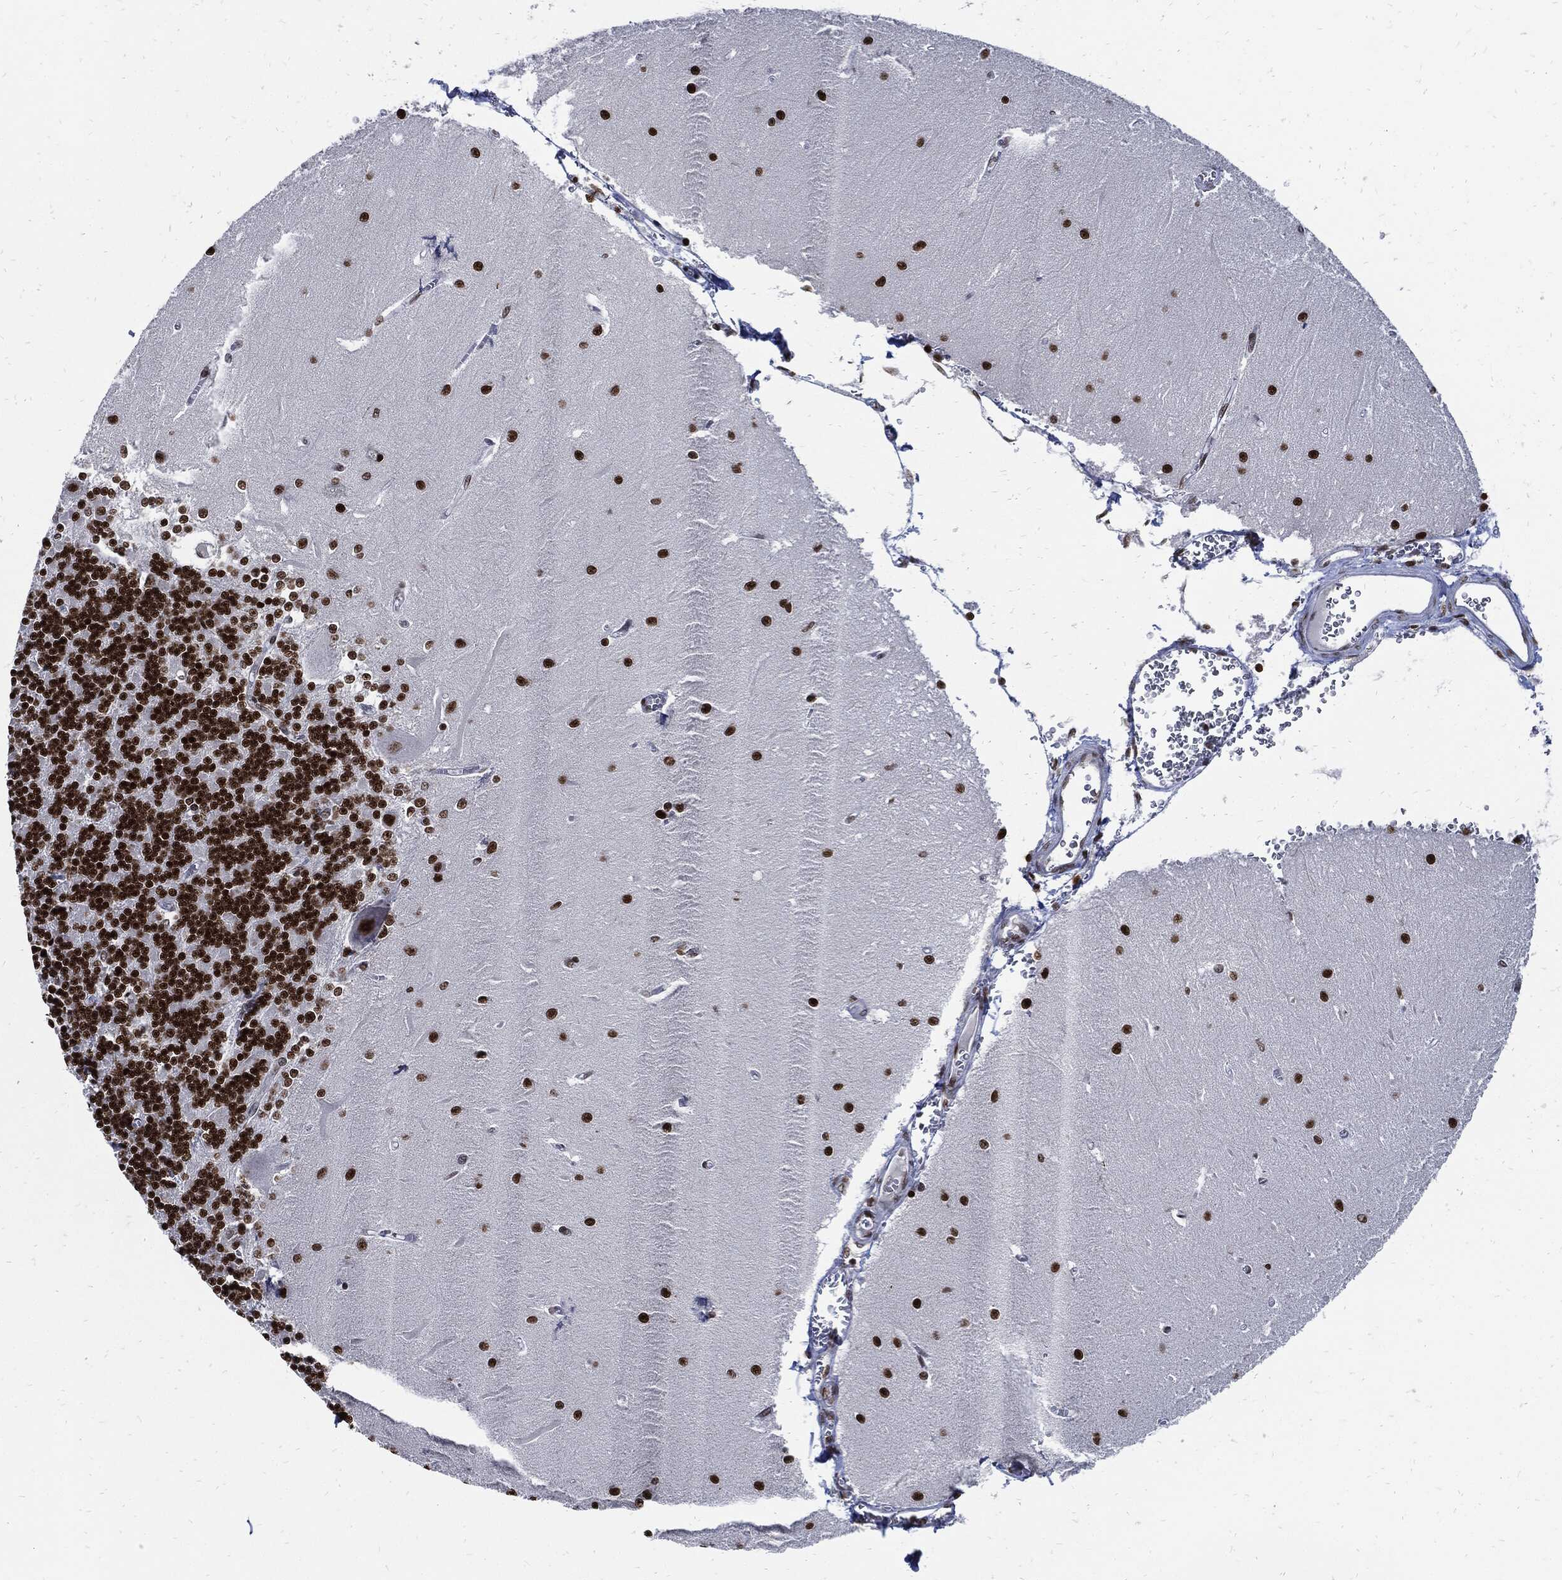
{"staining": {"intensity": "strong", "quantity": ">75%", "location": "nuclear"}, "tissue": "cerebellum", "cell_type": "Cells in granular layer", "image_type": "normal", "snomed": [{"axis": "morphology", "description": "Normal tissue, NOS"}, {"axis": "topography", "description": "Cerebellum"}], "caption": "About >75% of cells in granular layer in normal cerebellum exhibit strong nuclear protein staining as visualized by brown immunohistochemical staining.", "gene": "TERF2", "patient": {"sex": "male", "age": 37}}